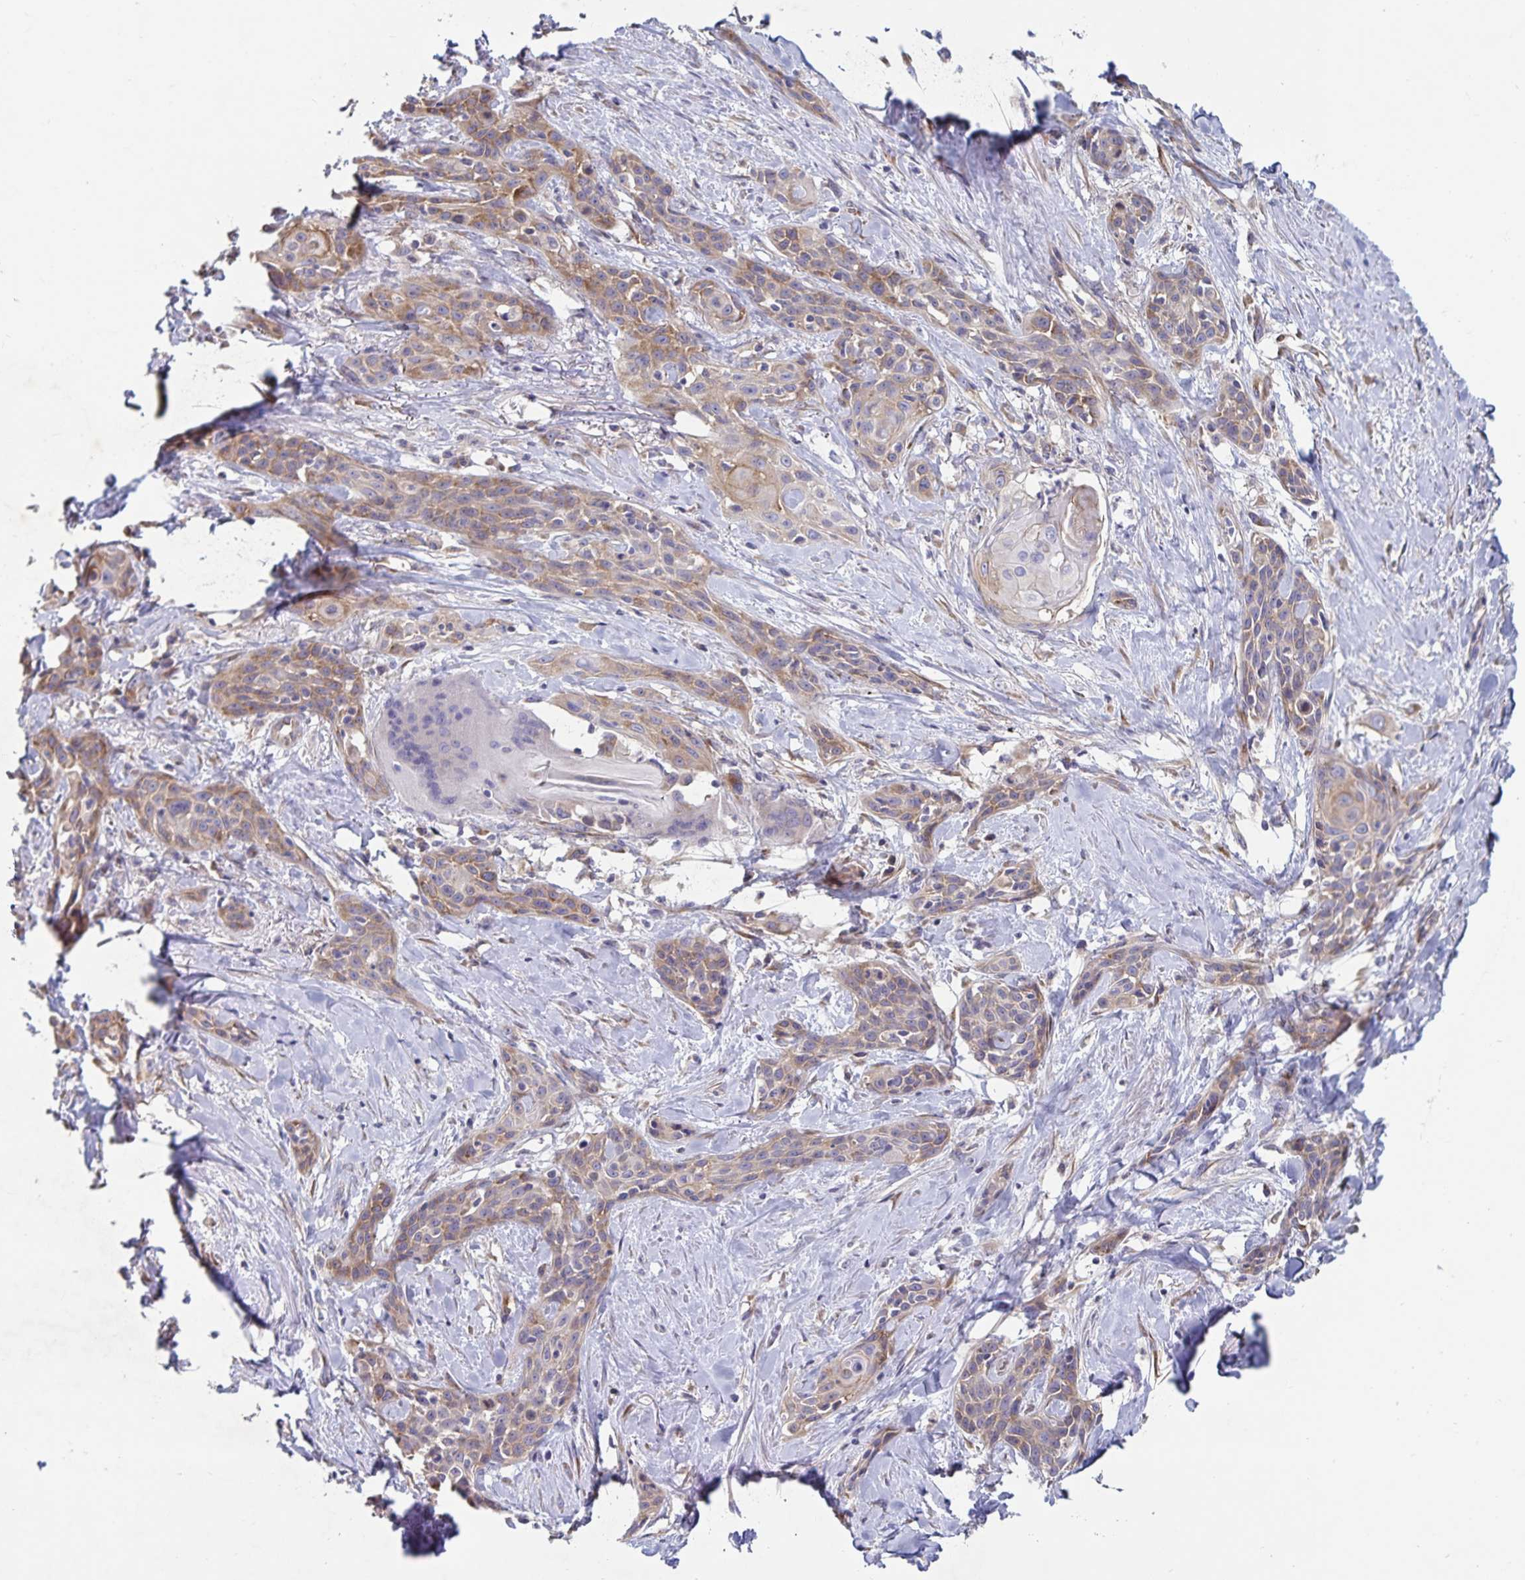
{"staining": {"intensity": "moderate", "quantity": "25%-75%", "location": "cytoplasmic/membranous"}, "tissue": "skin cancer", "cell_type": "Tumor cells", "image_type": "cancer", "snomed": [{"axis": "morphology", "description": "Squamous cell carcinoma, NOS"}, {"axis": "topography", "description": "Skin"}, {"axis": "topography", "description": "Anal"}], "caption": "Skin squamous cell carcinoma tissue exhibits moderate cytoplasmic/membranous expression in approximately 25%-75% of tumor cells Nuclei are stained in blue.", "gene": "FAM120A", "patient": {"sex": "male", "age": 64}}